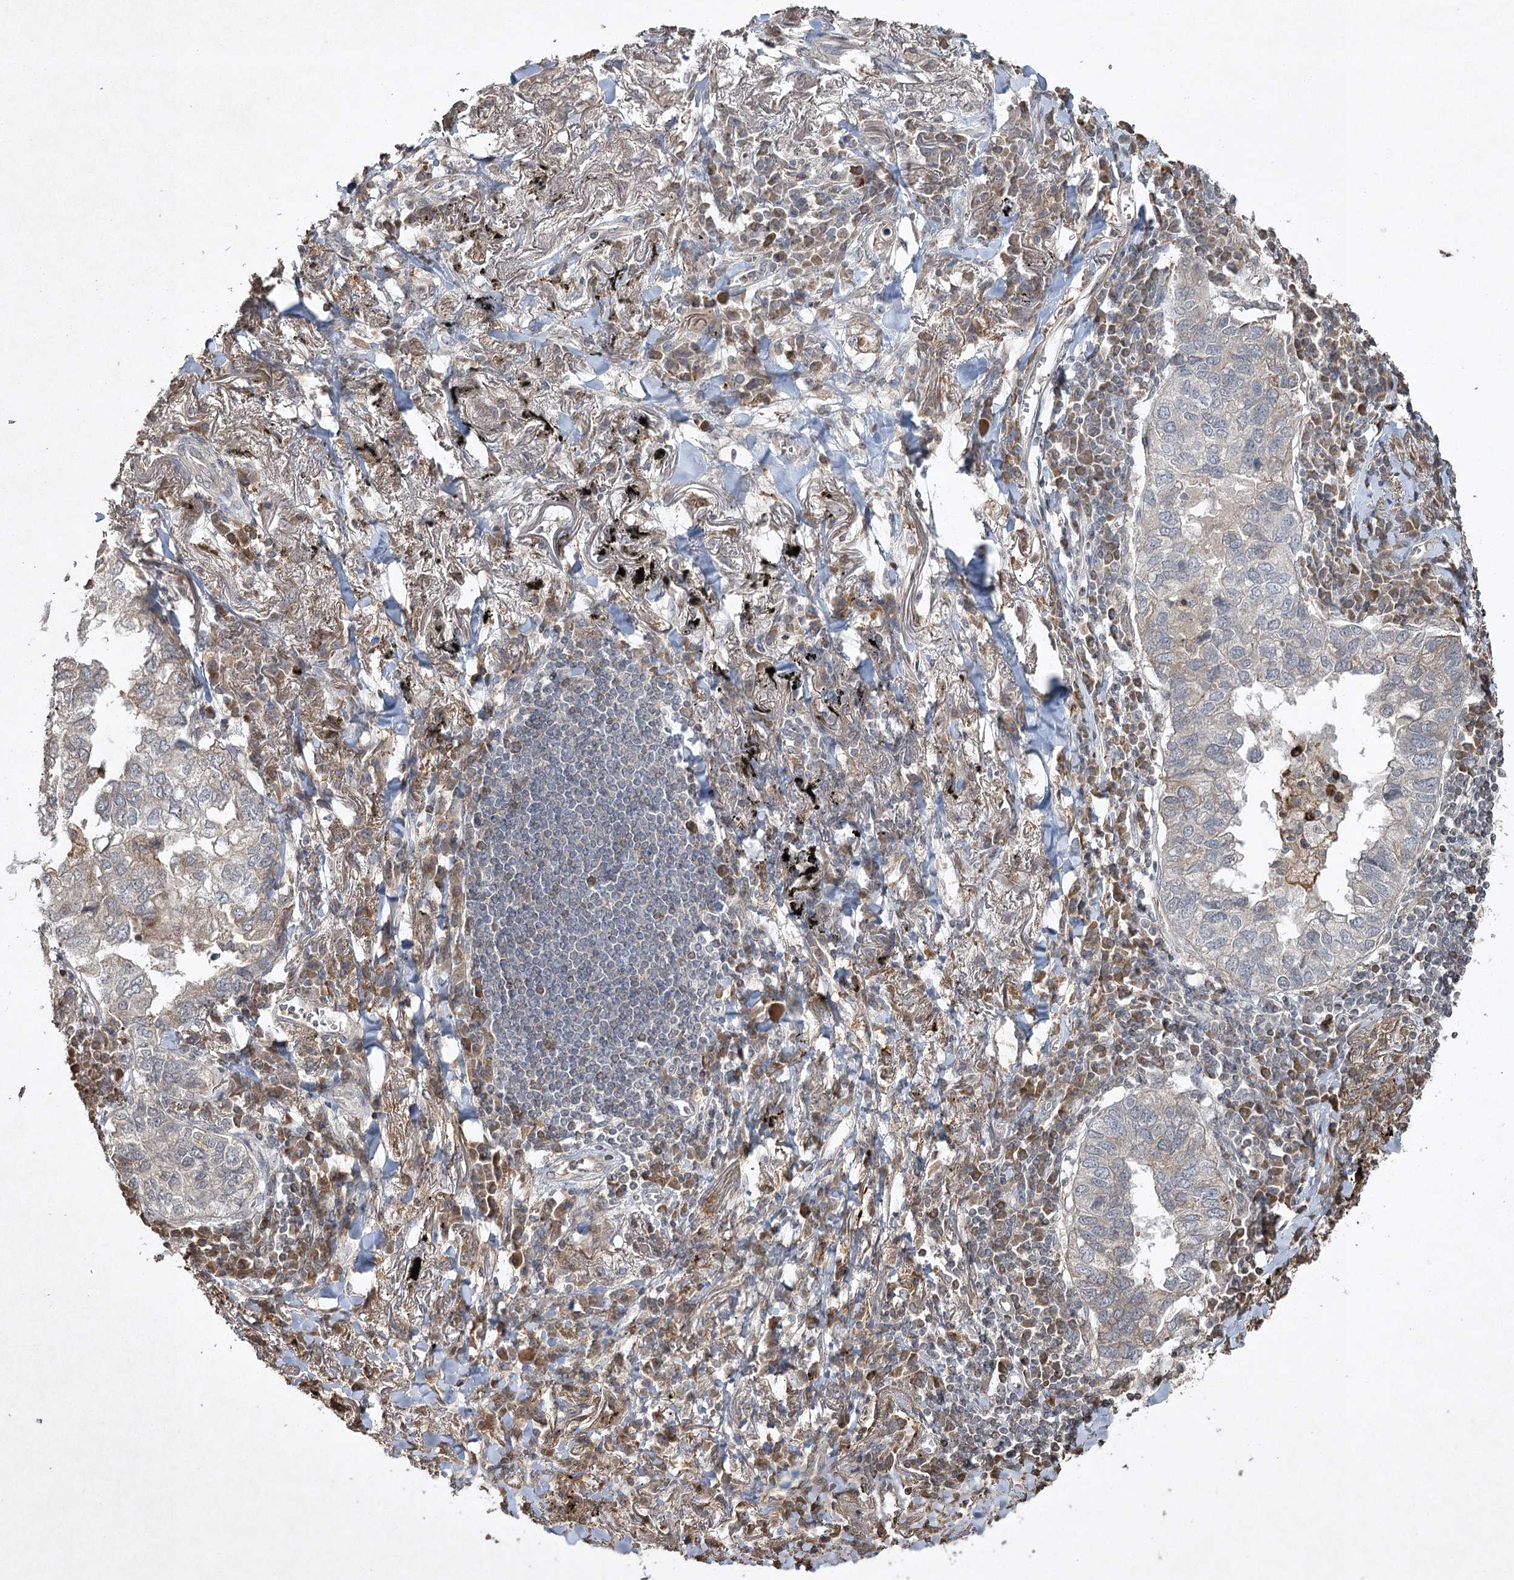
{"staining": {"intensity": "negative", "quantity": "none", "location": "none"}, "tissue": "lung cancer", "cell_type": "Tumor cells", "image_type": "cancer", "snomed": [{"axis": "morphology", "description": "Adenocarcinoma, NOS"}, {"axis": "topography", "description": "Lung"}], "caption": "DAB (3,3'-diaminobenzidine) immunohistochemical staining of human lung adenocarcinoma shows no significant expression in tumor cells.", "gene": "CYP2B6", "patient": {"sex": "male", "age": 65}}